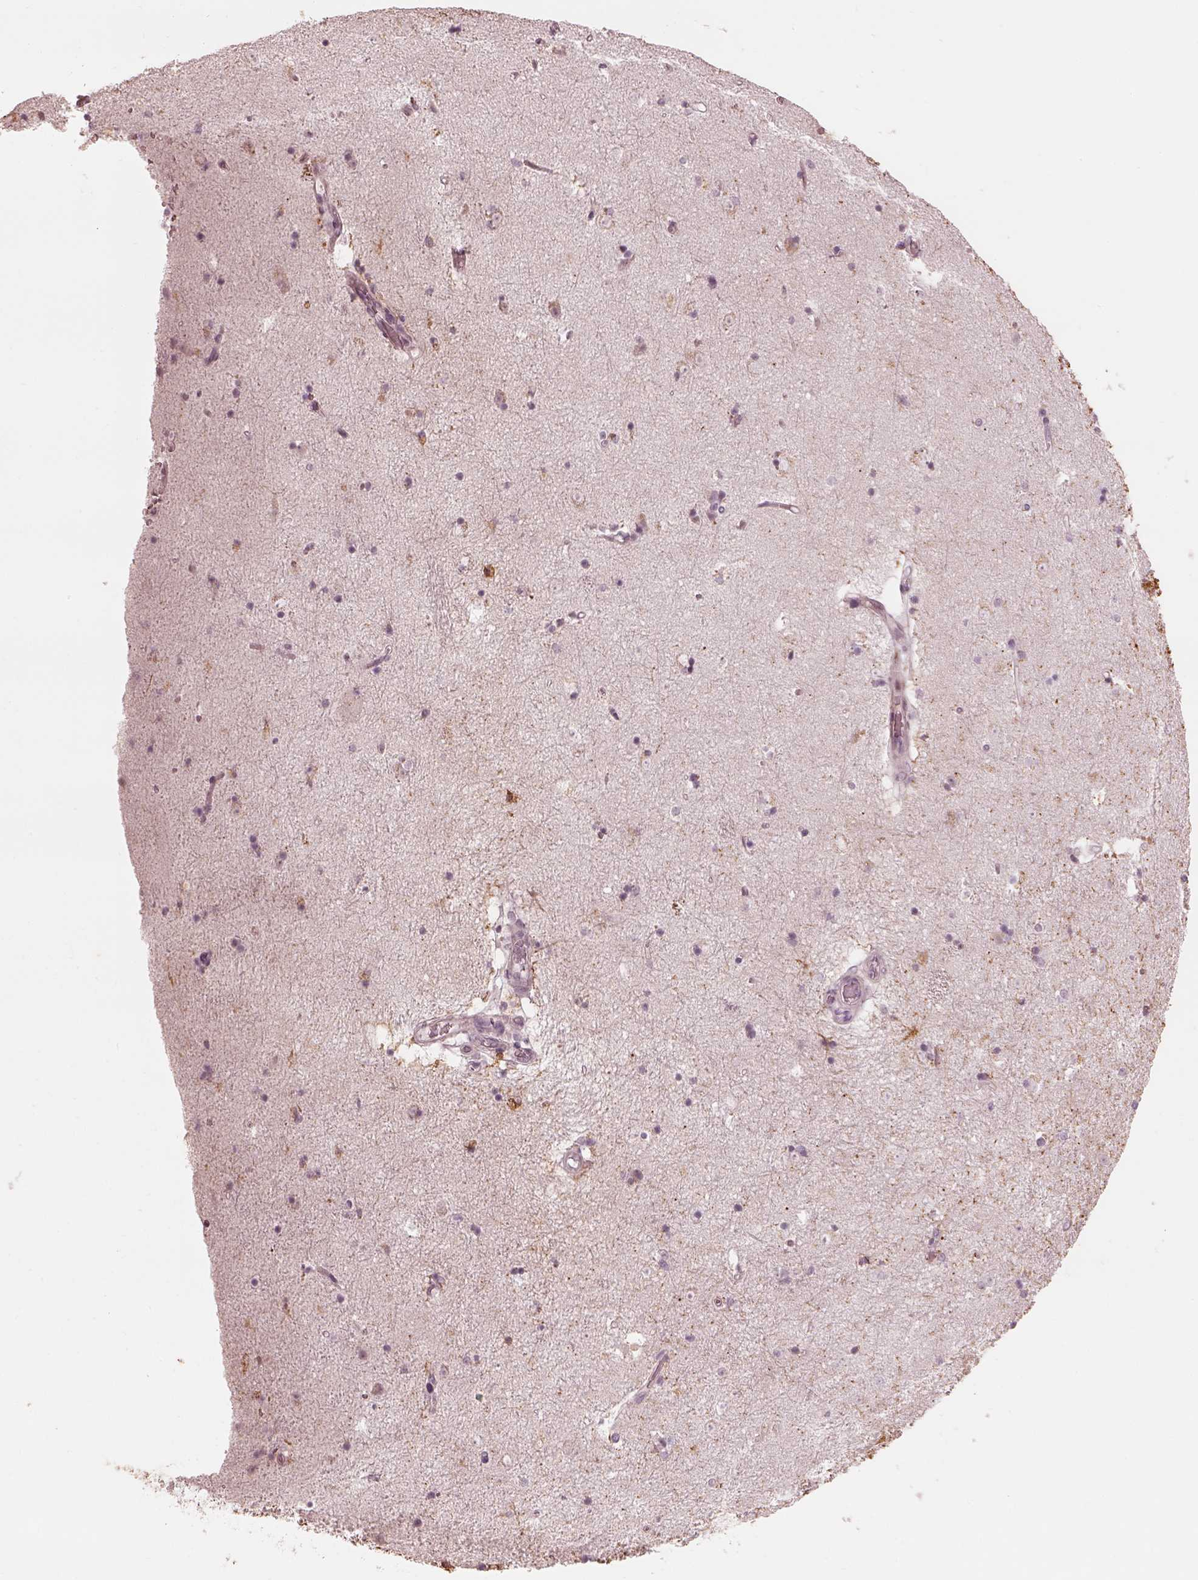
{"staining": {"intensity": "negative", "quantity": "none", "location": "none"}, "tissue": "caudate", "cell_type": "Glial cells", "image_type": "normal", "snomed": [{"axis": "morphology", "description": "Normal tissue, NOS"}, {"axis": "topography", "description": "Lateral ventricle wall"}], "caption": "This is an IHC image of unremarkable caudate. There is no expression in glial cells.", "gene": "ADRB3", "patient": {"sex": "male", "age": 51}}